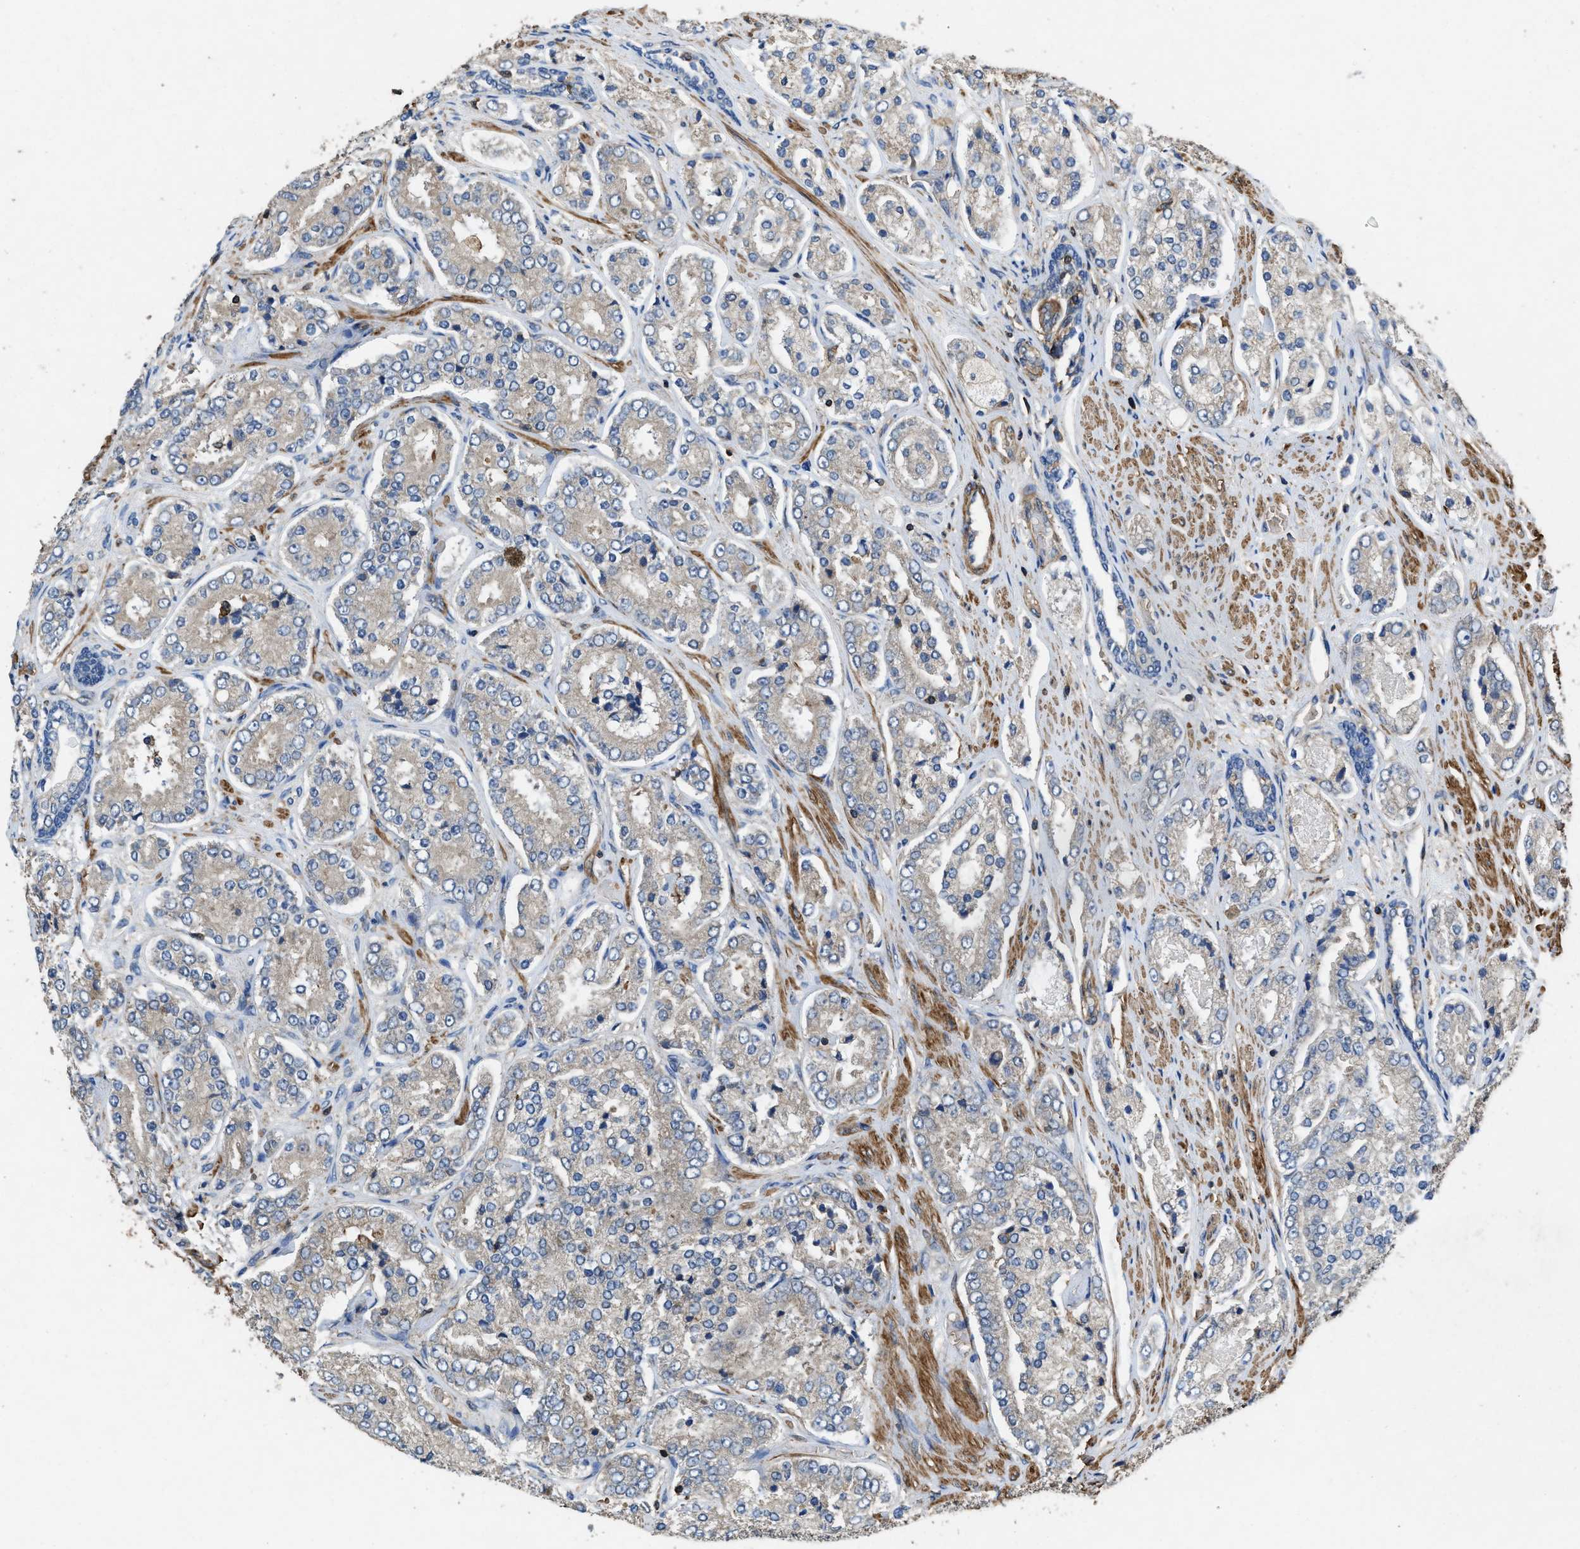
{"staining": {"intensity": "negative", "quantity": "none", "location": "none"}, "tissue": "prostate cancer", "cell_type": "Tumor cells", "image_type": "cancer", "snomed": [{"axis": "morphology", "description": "Adenocarcinoma, High grade"}, {"axis": "topography", "description": "Prostate"}], "caption": "This is an immunohistochemistry photomicrograph of prostate cancer (adenocarcinoma (high-grade)). There is no staining in tumor cells.", "gene": "LINGO2", "patient": {"sex": "male", "age": 65}}